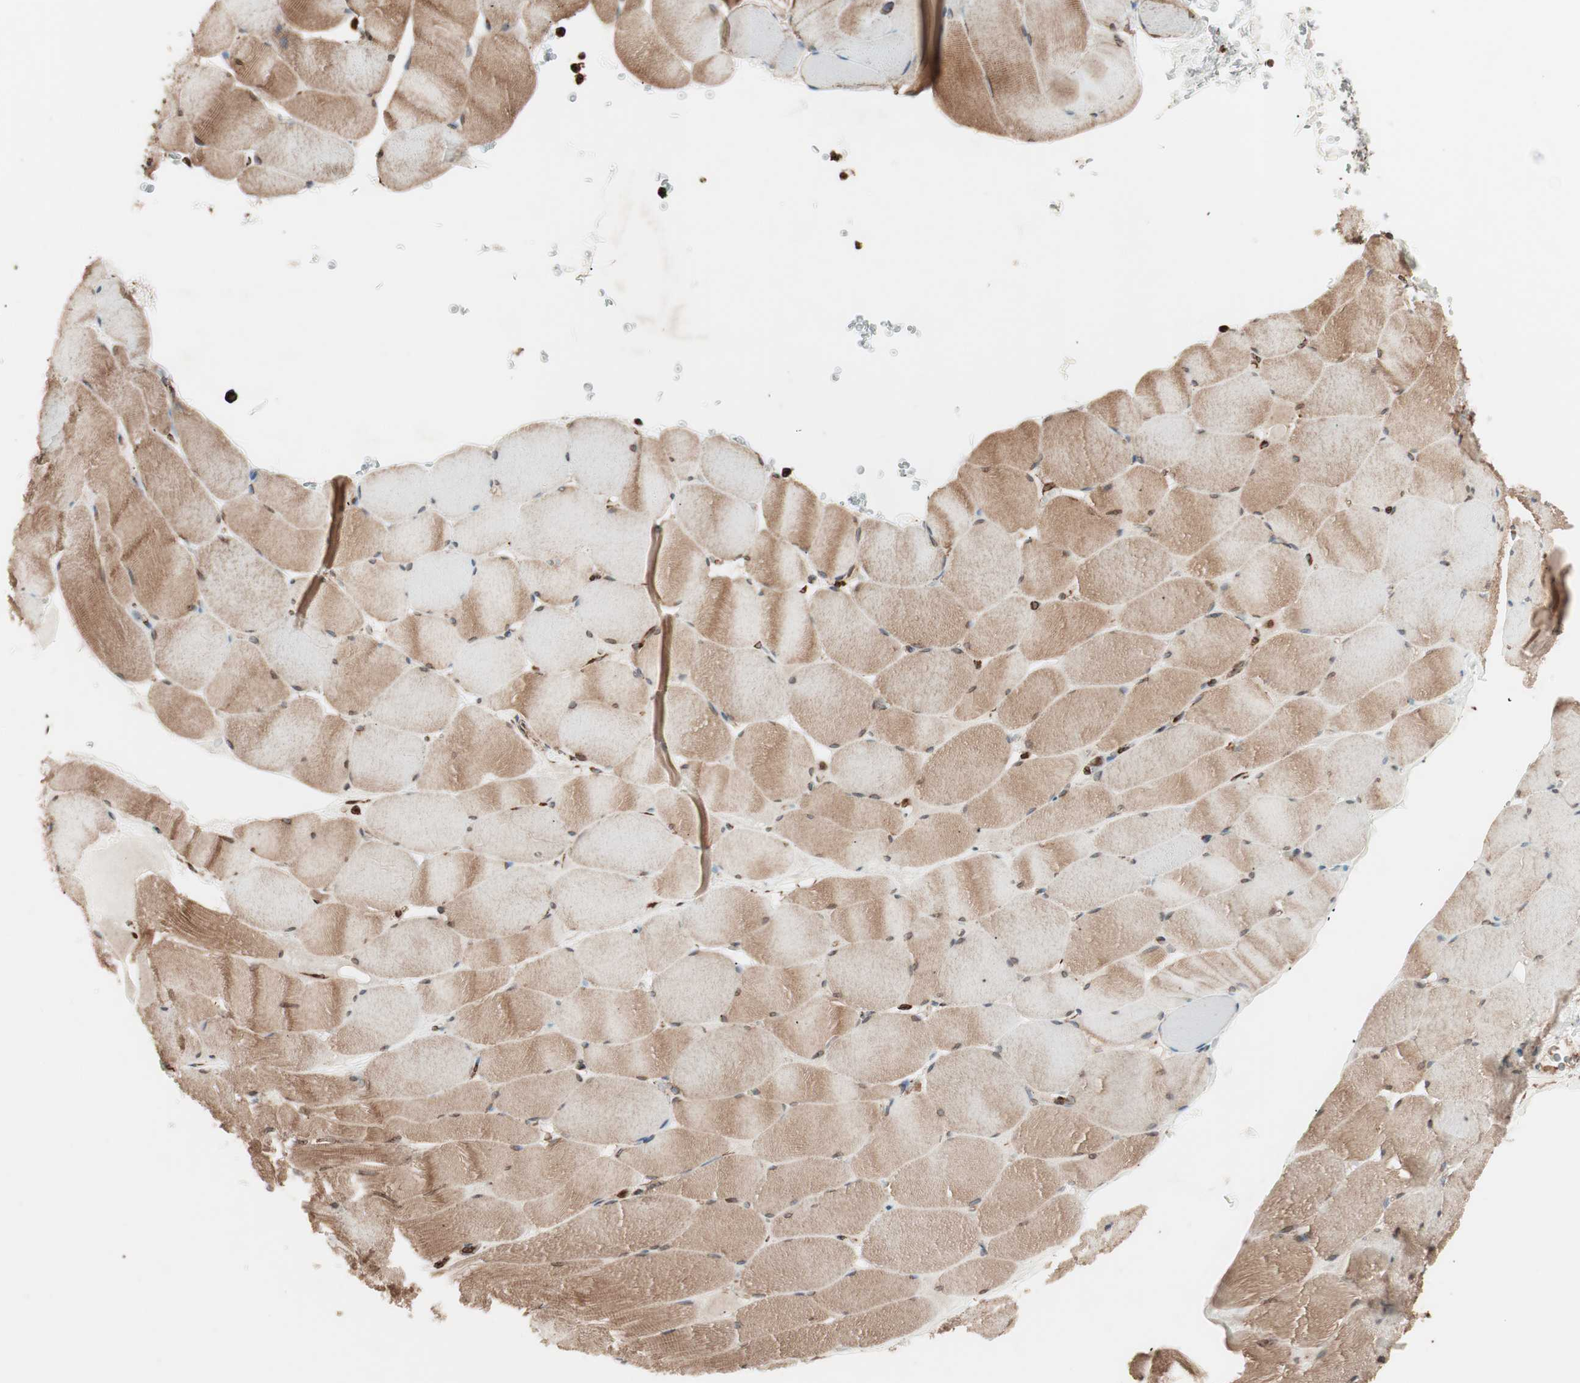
{"staining": {"intensity": "moderate", "quantity": ">75%", "location": "cytoplasmic/membranous"}, "tissue": "skeletal muscle", "cell_type": "Myocytes", "image_type": "normal", "snomed": [{"axis": "morphology", "description": "Normal tissue, NOS"}, {"axis": "topography", "description": "Skeletal muscle"}], "caption": "Protein expression analysis of unremarkable skeletal muscle demonstrates moderate cytoplasmic/membranous staining in approximately >75% of myocytes.", "gene": "VEGFA", "patient": {"sex": "male", "age": 62}}